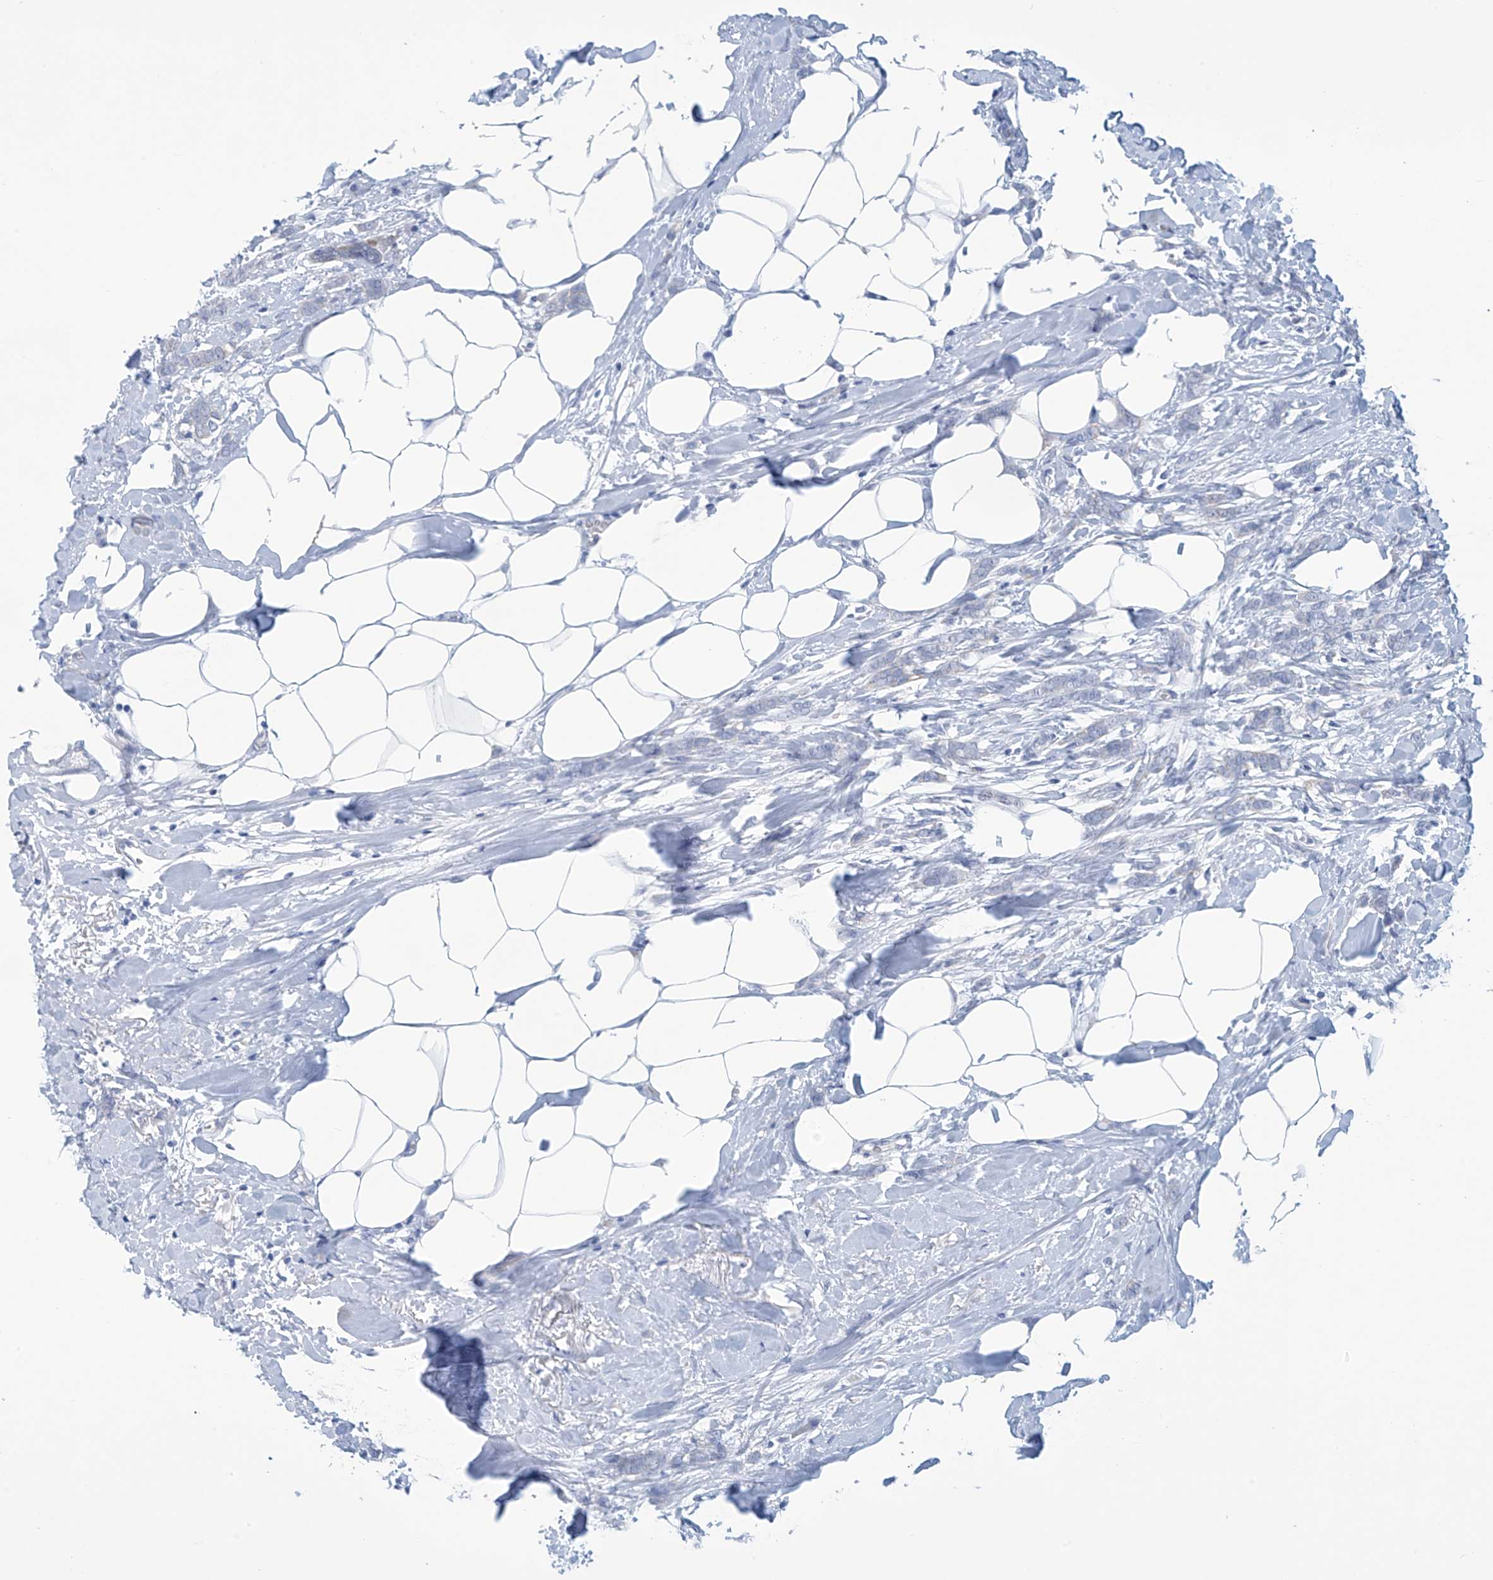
{"staining": {"intensity": "negative", "quantity": "none", "location": "none"}, "tissue": "breast cancer", "cell_type": "Tumor cells", "image_type": "cancer", "snomed": [{"axis": "morphology", "description": "Lobular carcinoma, in situ"}, {"axis": "morphology", "description": "Lobular carcinoma"}, {"axis": "topography", "description": "Breast"}], "caption": "This is a micrograph of immunohistochemistry (IHC) staining of breast lobular carcinoma, which shows no staining in tumor cells.", "gene": "DSP", "patient": {"sex": "female", "age": 41}}